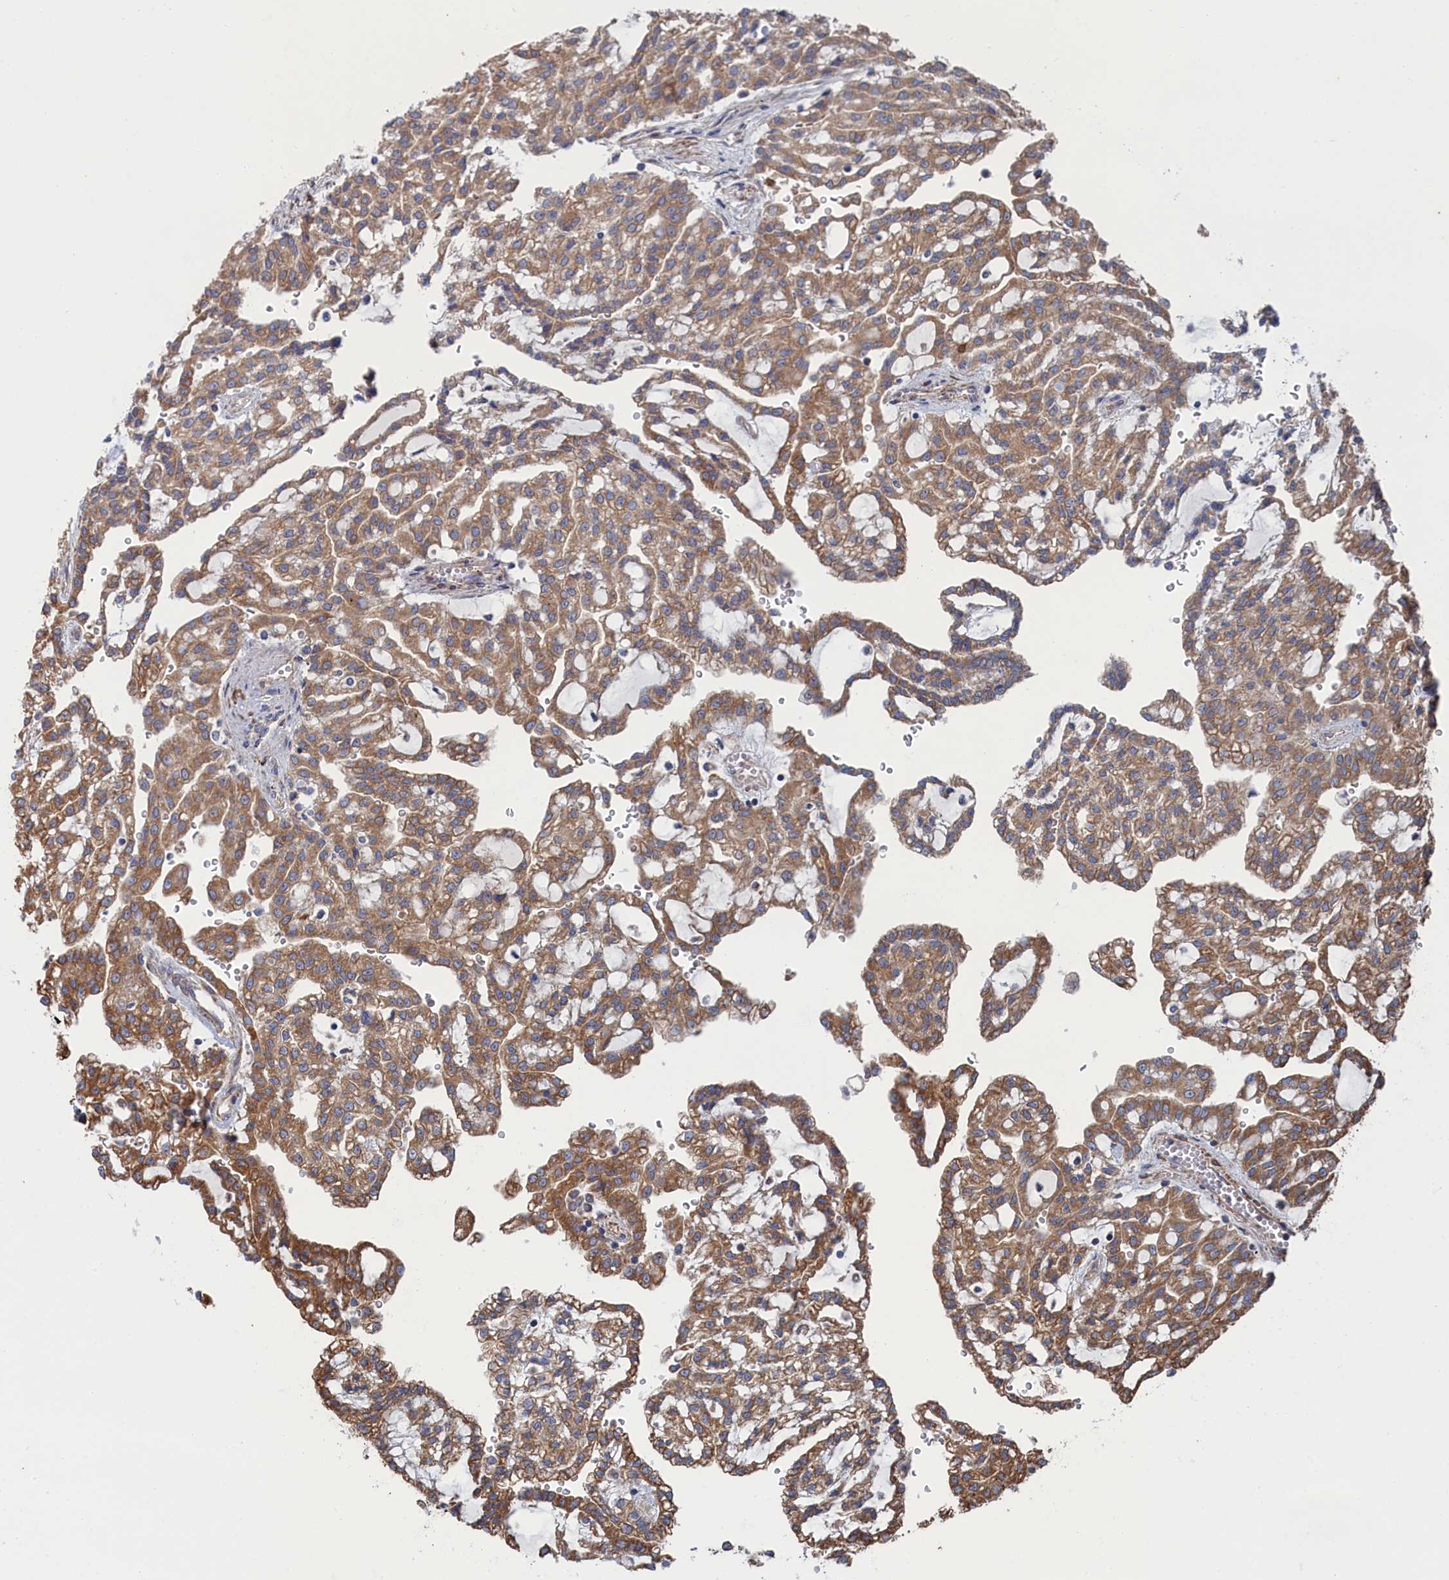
{"staining": {"intensity": "moderate", "quantity": ">75%", "location": "cytoplasmic/membranous"}, "tissue": "renal cancer", "cell_type": "Tumor cells", "image_type": "cancer", "snomed": [{"axis": "morphology", "description": "Adenocarcinoma, NOS"}, {"axis": "topography", "description": "Kidney"}], "caption": "The micrograph exhibits staining of renal adenocarcinoma, revealing moderate cytoplasmic/membranous protein expression (brown color) within tumor cells. (DAB IHC, brown staining for protein, blue staining for nuclei).", "gene": "FILIP1L", "patient": {"sex": "male", "age": 63}}